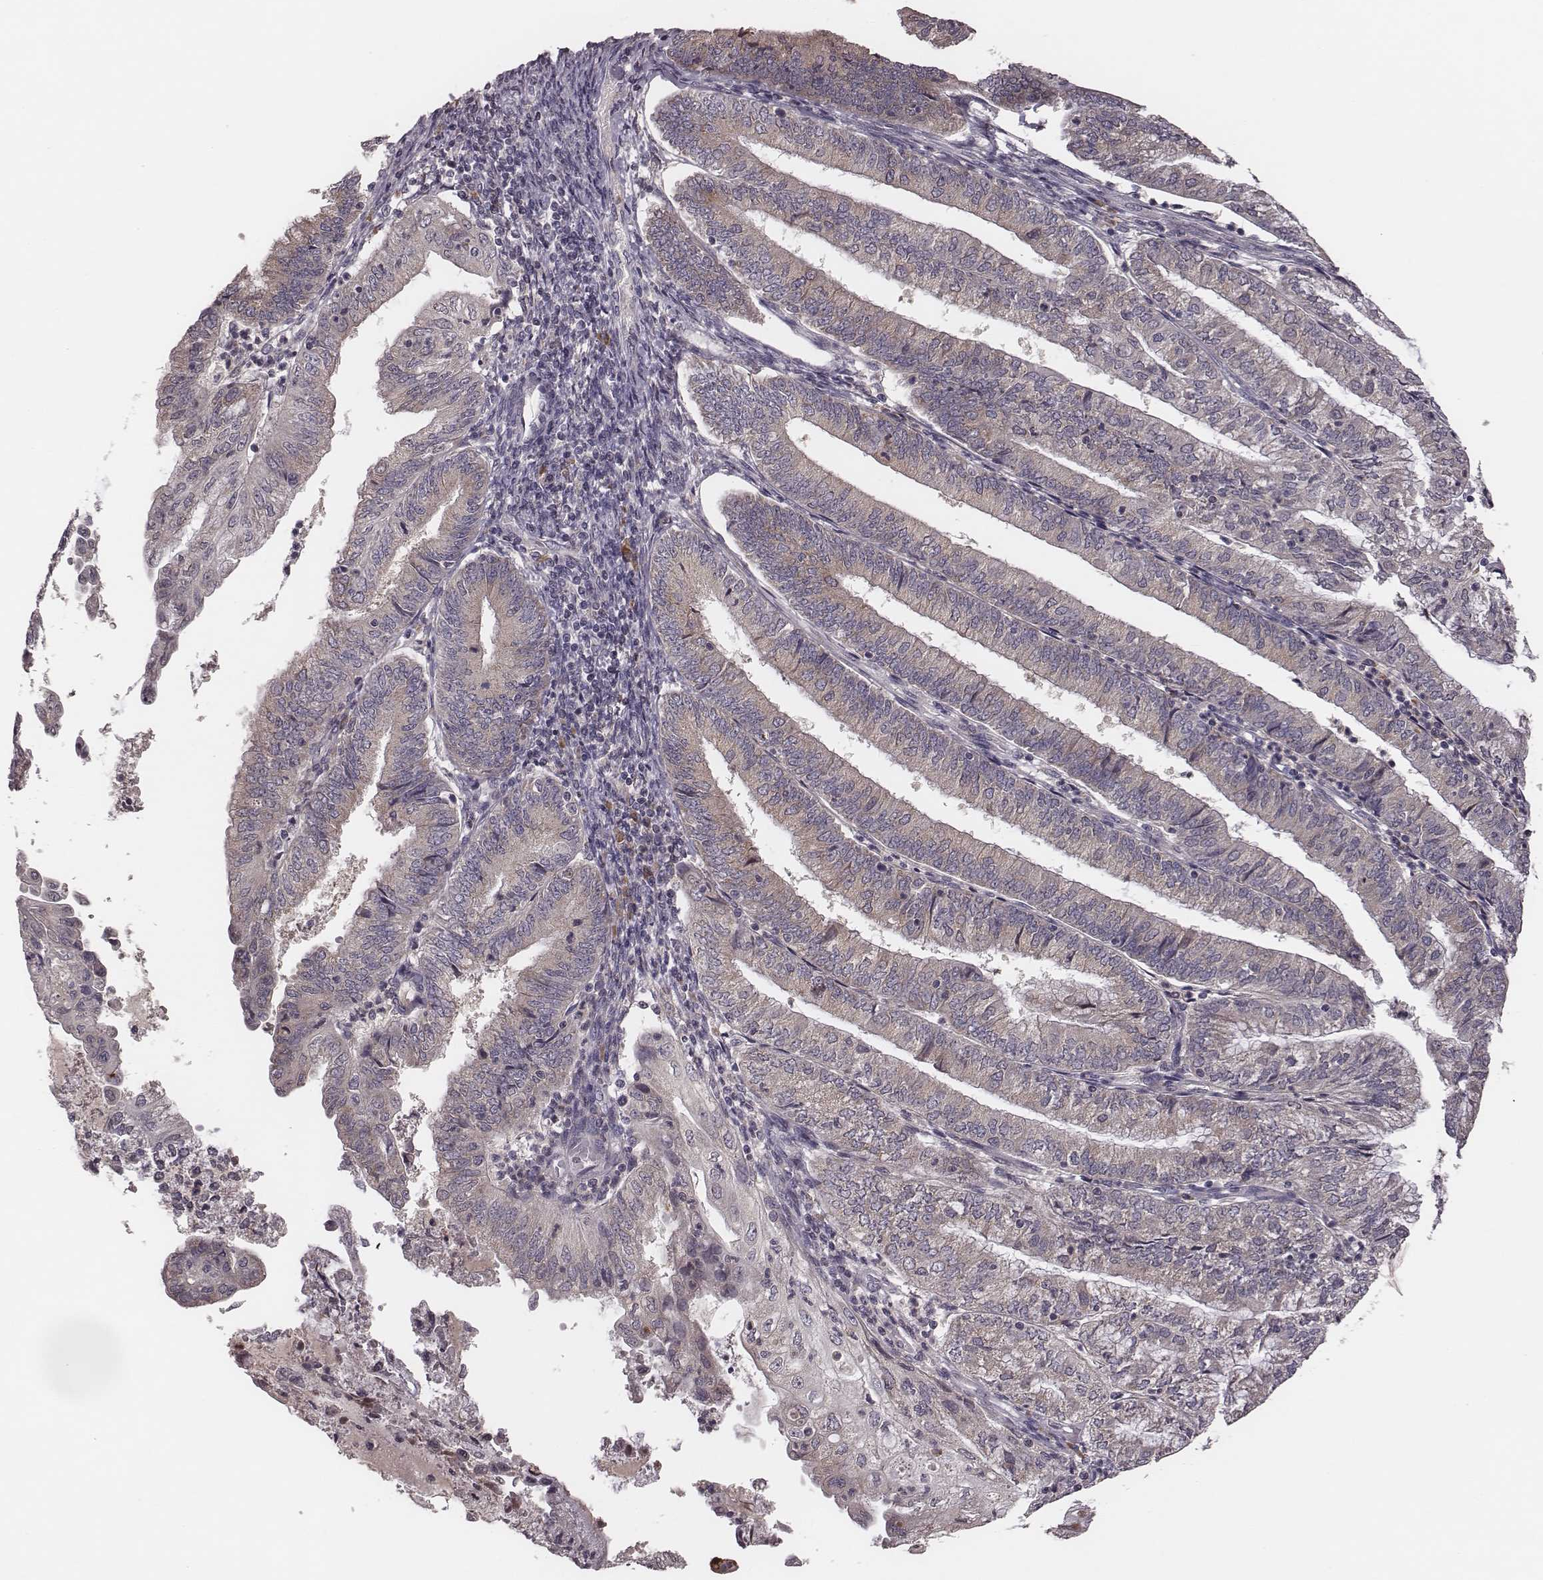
{"staining": {"intensity": "weak", "quantity": "25%-75%", "location": "cytoplasmic/membranous"}, "tissue": "endometrial cancer", "cell_type": "Tumor cells", "image_type": "cancer", "snomed": [{"axis": "morphology", "description": "Adenocarcinoma, NOS"}, {"axis": "topography", "description": "Endometrium"}], "caption": "IHC staining of endometrial cancer (adenocarcinoma), which displays low levels of weak cytoplasmic/membranous positivity in approximately 25%-75% of tumor cells indicating weak cytoplasmic/membranous protein staining. The staining was performed using DAB (brown) for protein detection and nuclei were counterstained in hematoxylin (blue).", "gene": "P2RX5", "patient": {"sex": "female", "age": 55}}